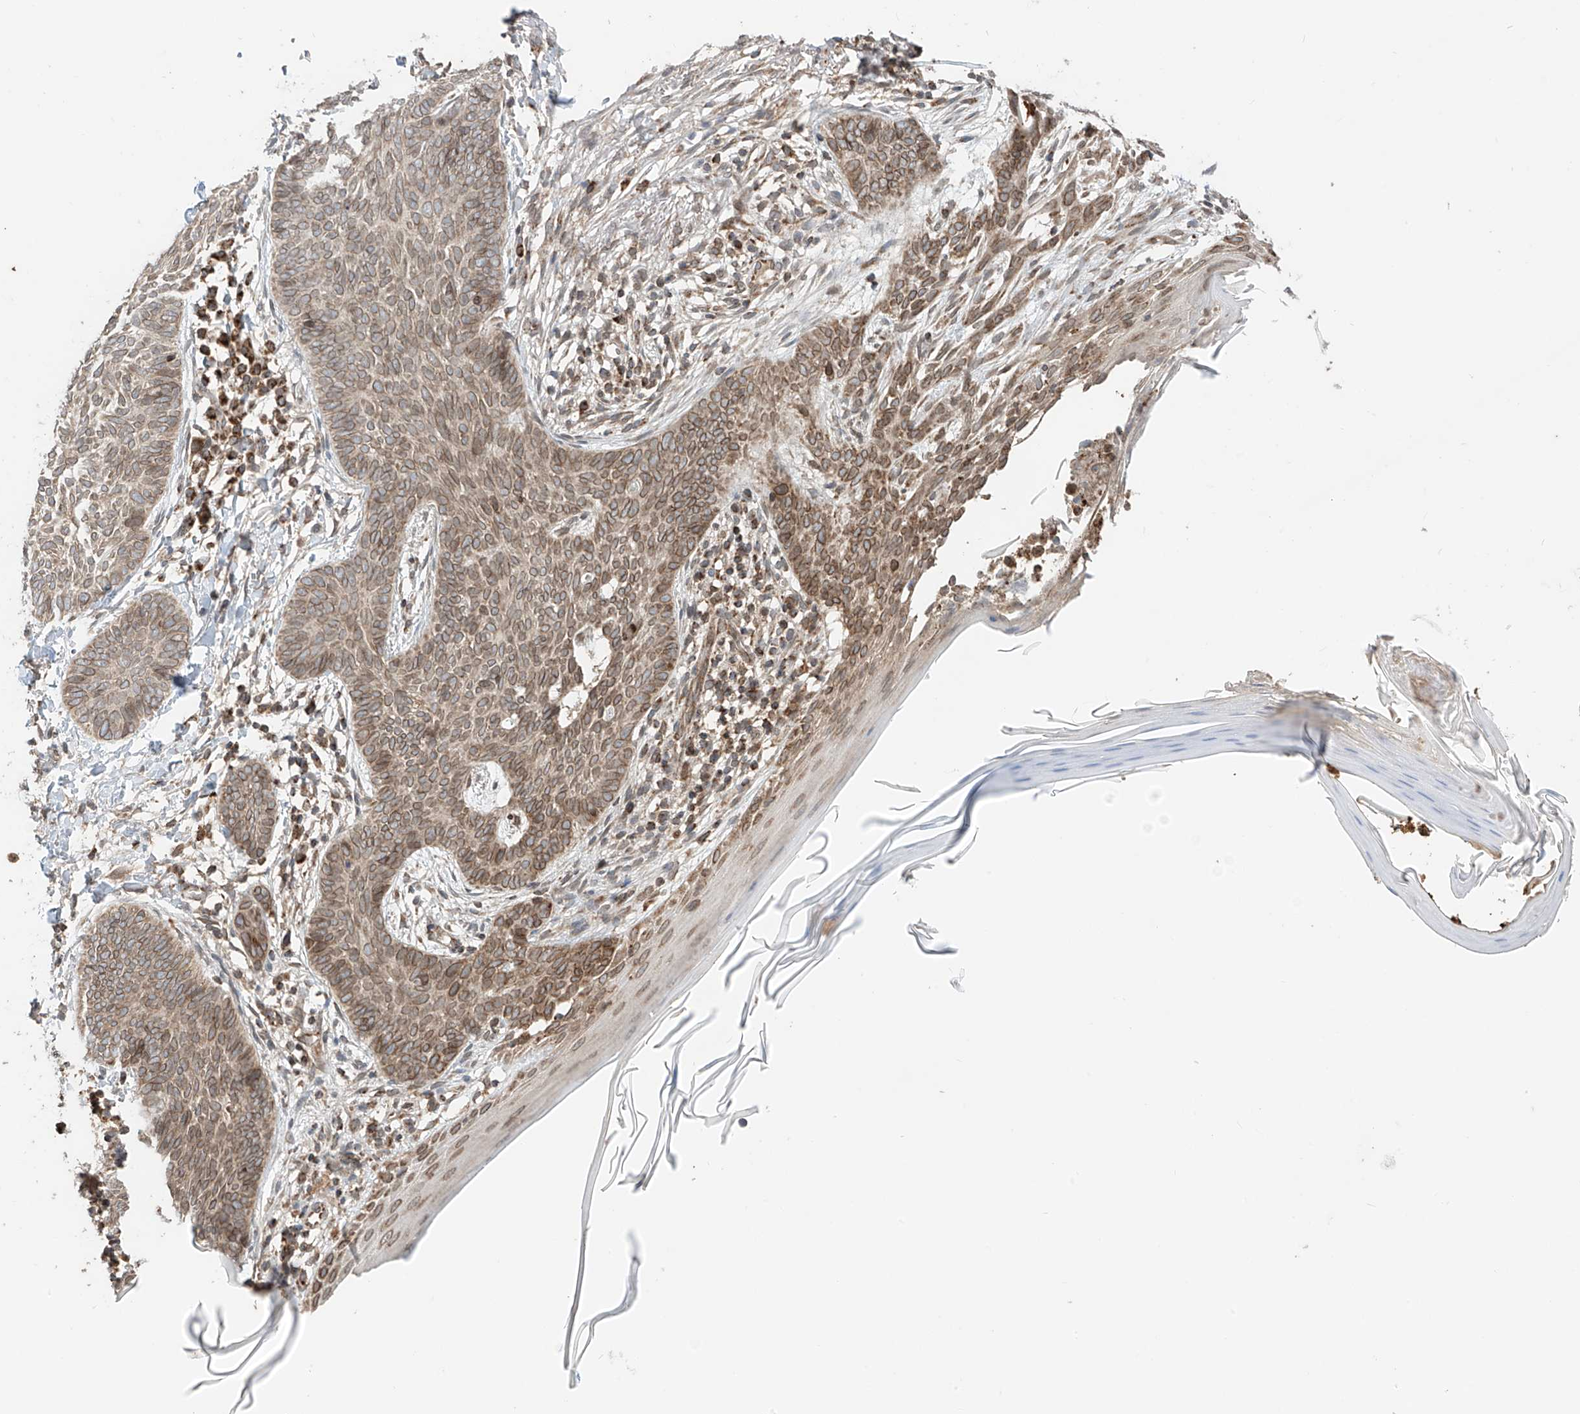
{"staining": {"intensity": "moderate", "quantity": ">75%", "location": "cytoplasmic/membranous"}, "tissue": "skin cancer", "cell_type": "Tumor cells", "image_type": "cancer", "snomed": [{"axis": "morphology", "description": "Normal tissue, NOS"}, {"axis": "morphology", "description": "Basal cell carcinoma"}, {"axis": "topography", "description": "Skin"}], "caption": "Skin cancer (basal cell carcinoma) was stained to show a protein in brown. There is medium levels of moderate cytoplasmic/membranous staining in approximately >75% of tumor cells.", "gene": "AHCTF1", "patient": {"sex": "male", "age": 50}}